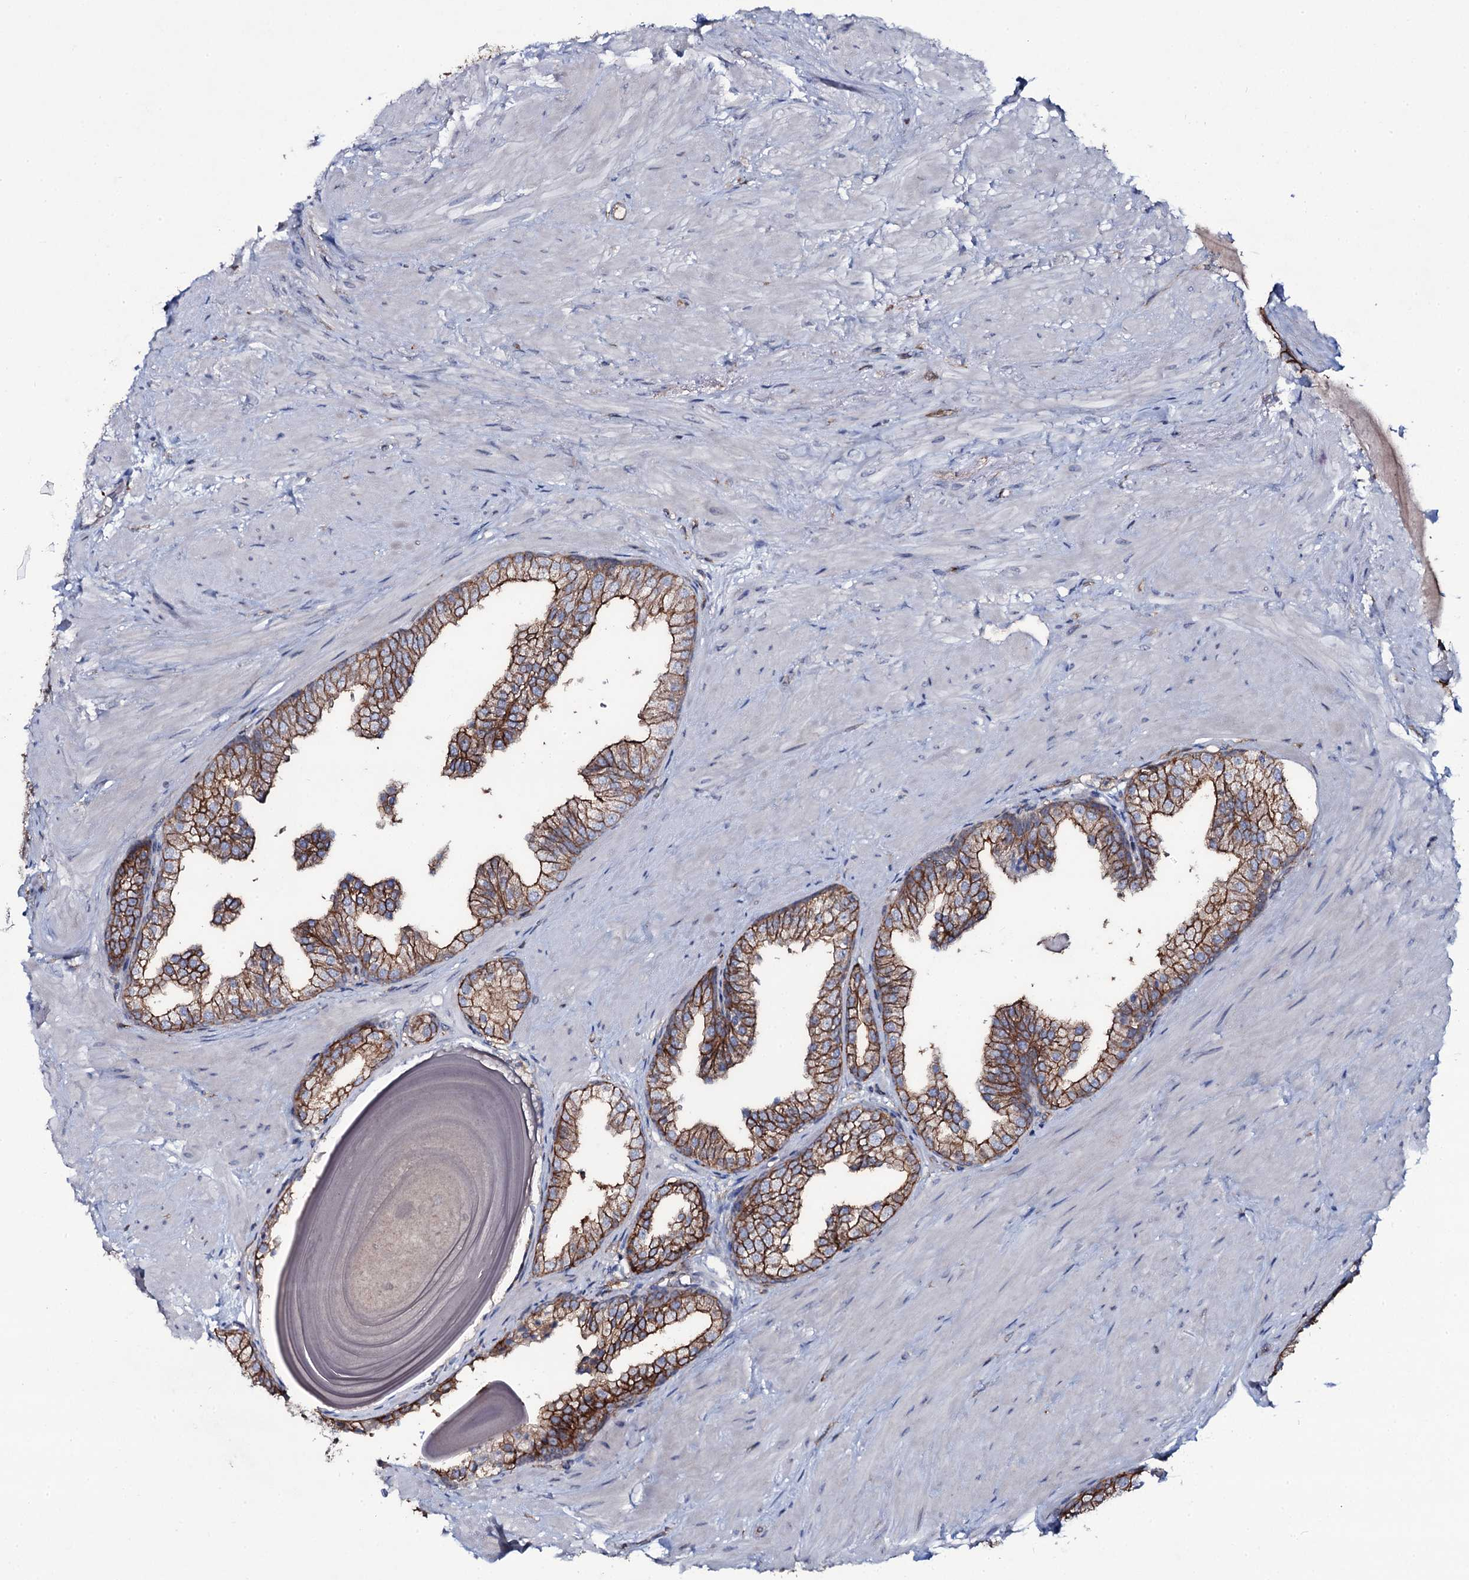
{"staining": {"intensity": "strong", "quantity": ">75%", "location": "cytoplasmic/membranous"}, "tissue": "prostate", "cell_type": "Glandular cells", "image_type": "normal", "snomed": [{"axis": "morphology", "description": "Normal tissue, NOS"}, {"axis": "topography", "description": "Prostate"}], "caption": "DAB immunohistochemical staining of normal human prostate exhibits strong cytoplasmic/membranous protein positivity in about >75% of glandular cells.", "gene": "SNAP23", "patient": {"sex": "male", "age": 48}}